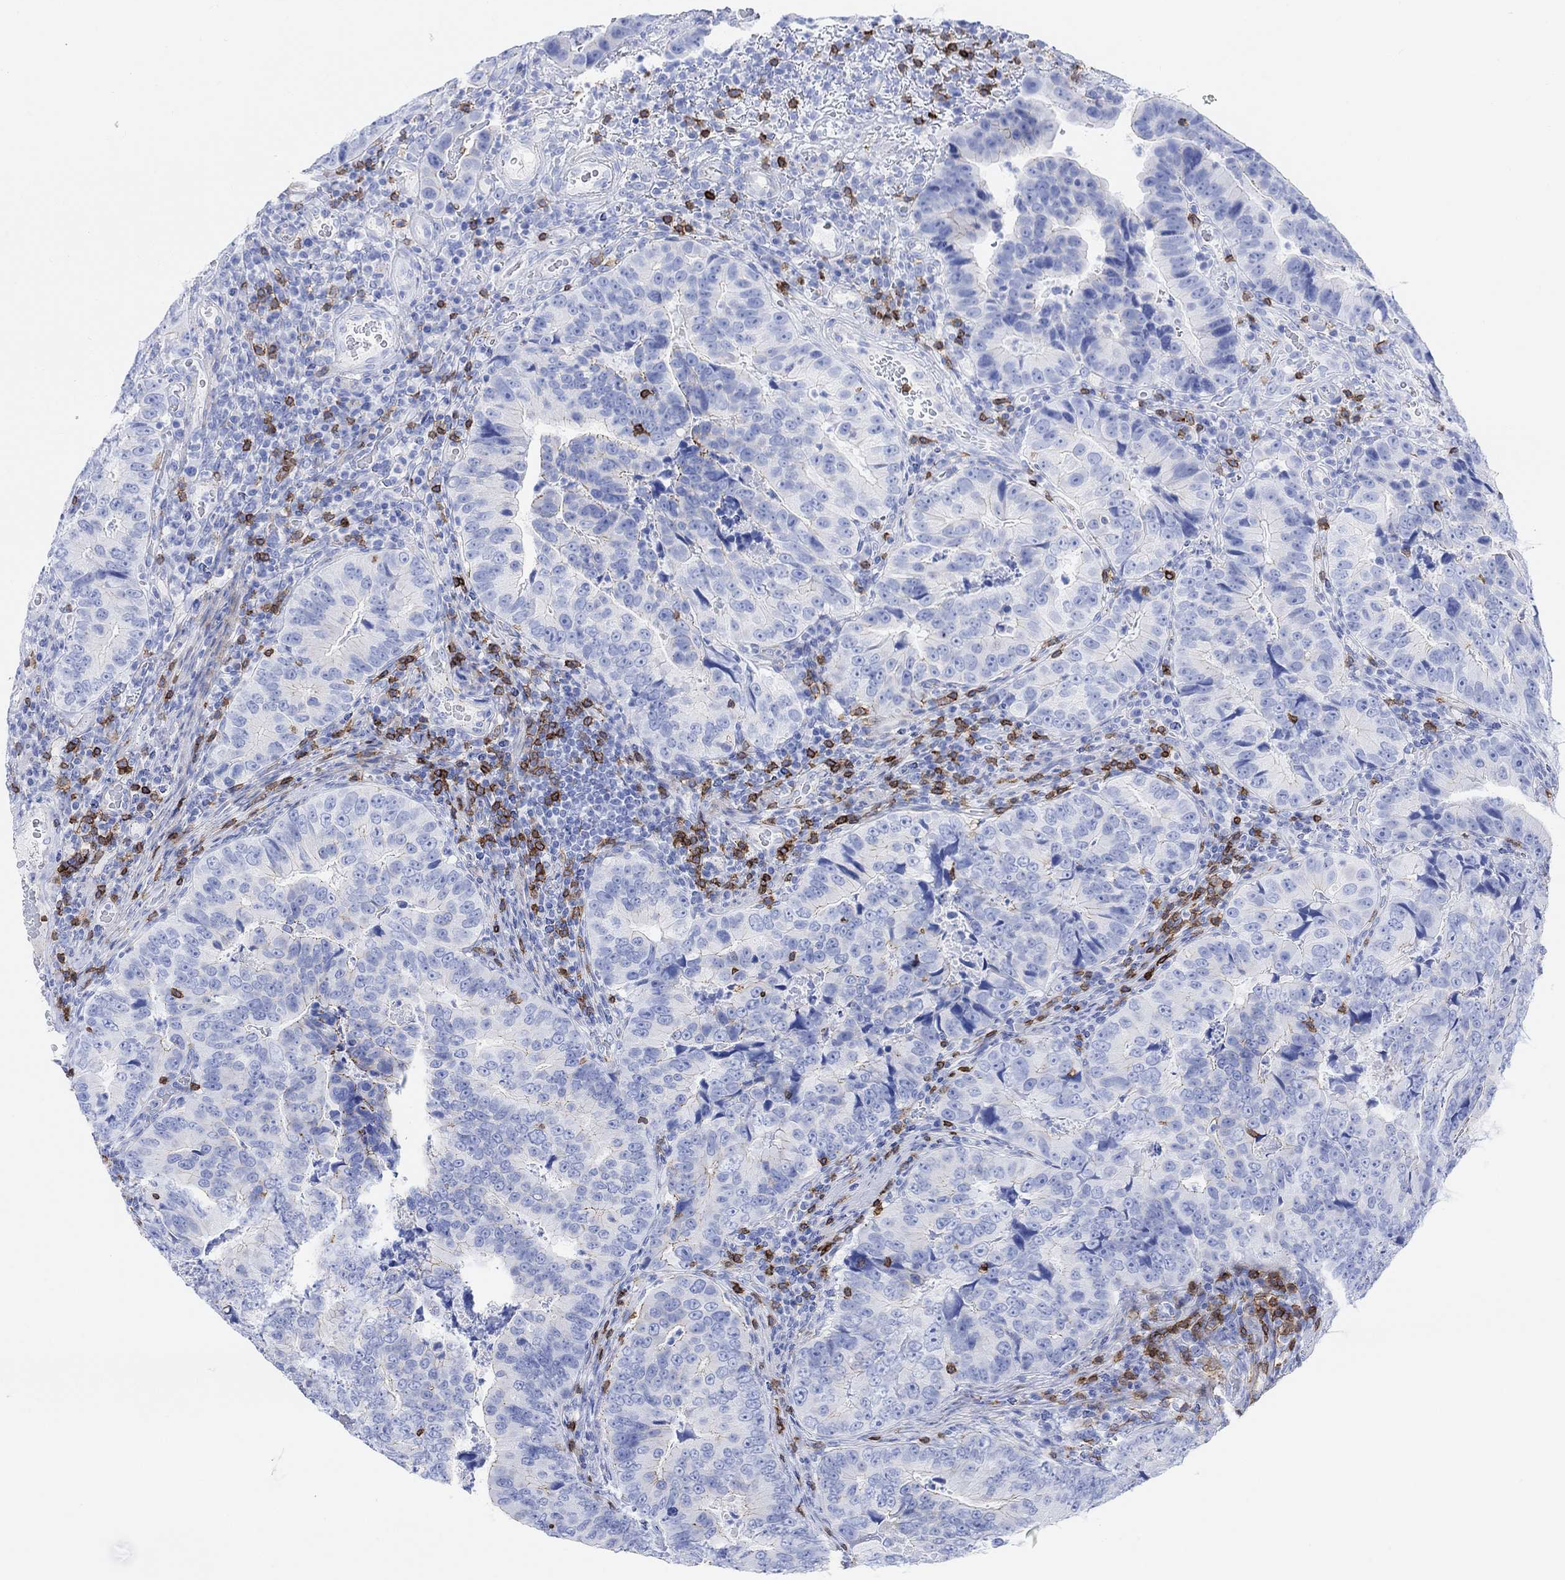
{"staining": {"intensity": "moderate", "quantity": "<25%", "location": "cytoplasmic/membranous"}, "tissue": "colorectal cancer", "cell_type": "Tumor cells", "image_type": "cancer", "snomed": [{"axis": "morphology", "description": "Adenocarcinoma, NOS"}, {"axis": "topography", "description": "Colon"}], "caption": "The histopathology image displays immunohistochemical staining of adenocarcinoma (colorectal). There is moderate cytoplasmic/membranous staining is identified in about <25% of tumor cells.", "gene": "GPR65", "patient": {"sex": "female", "age": 72}}